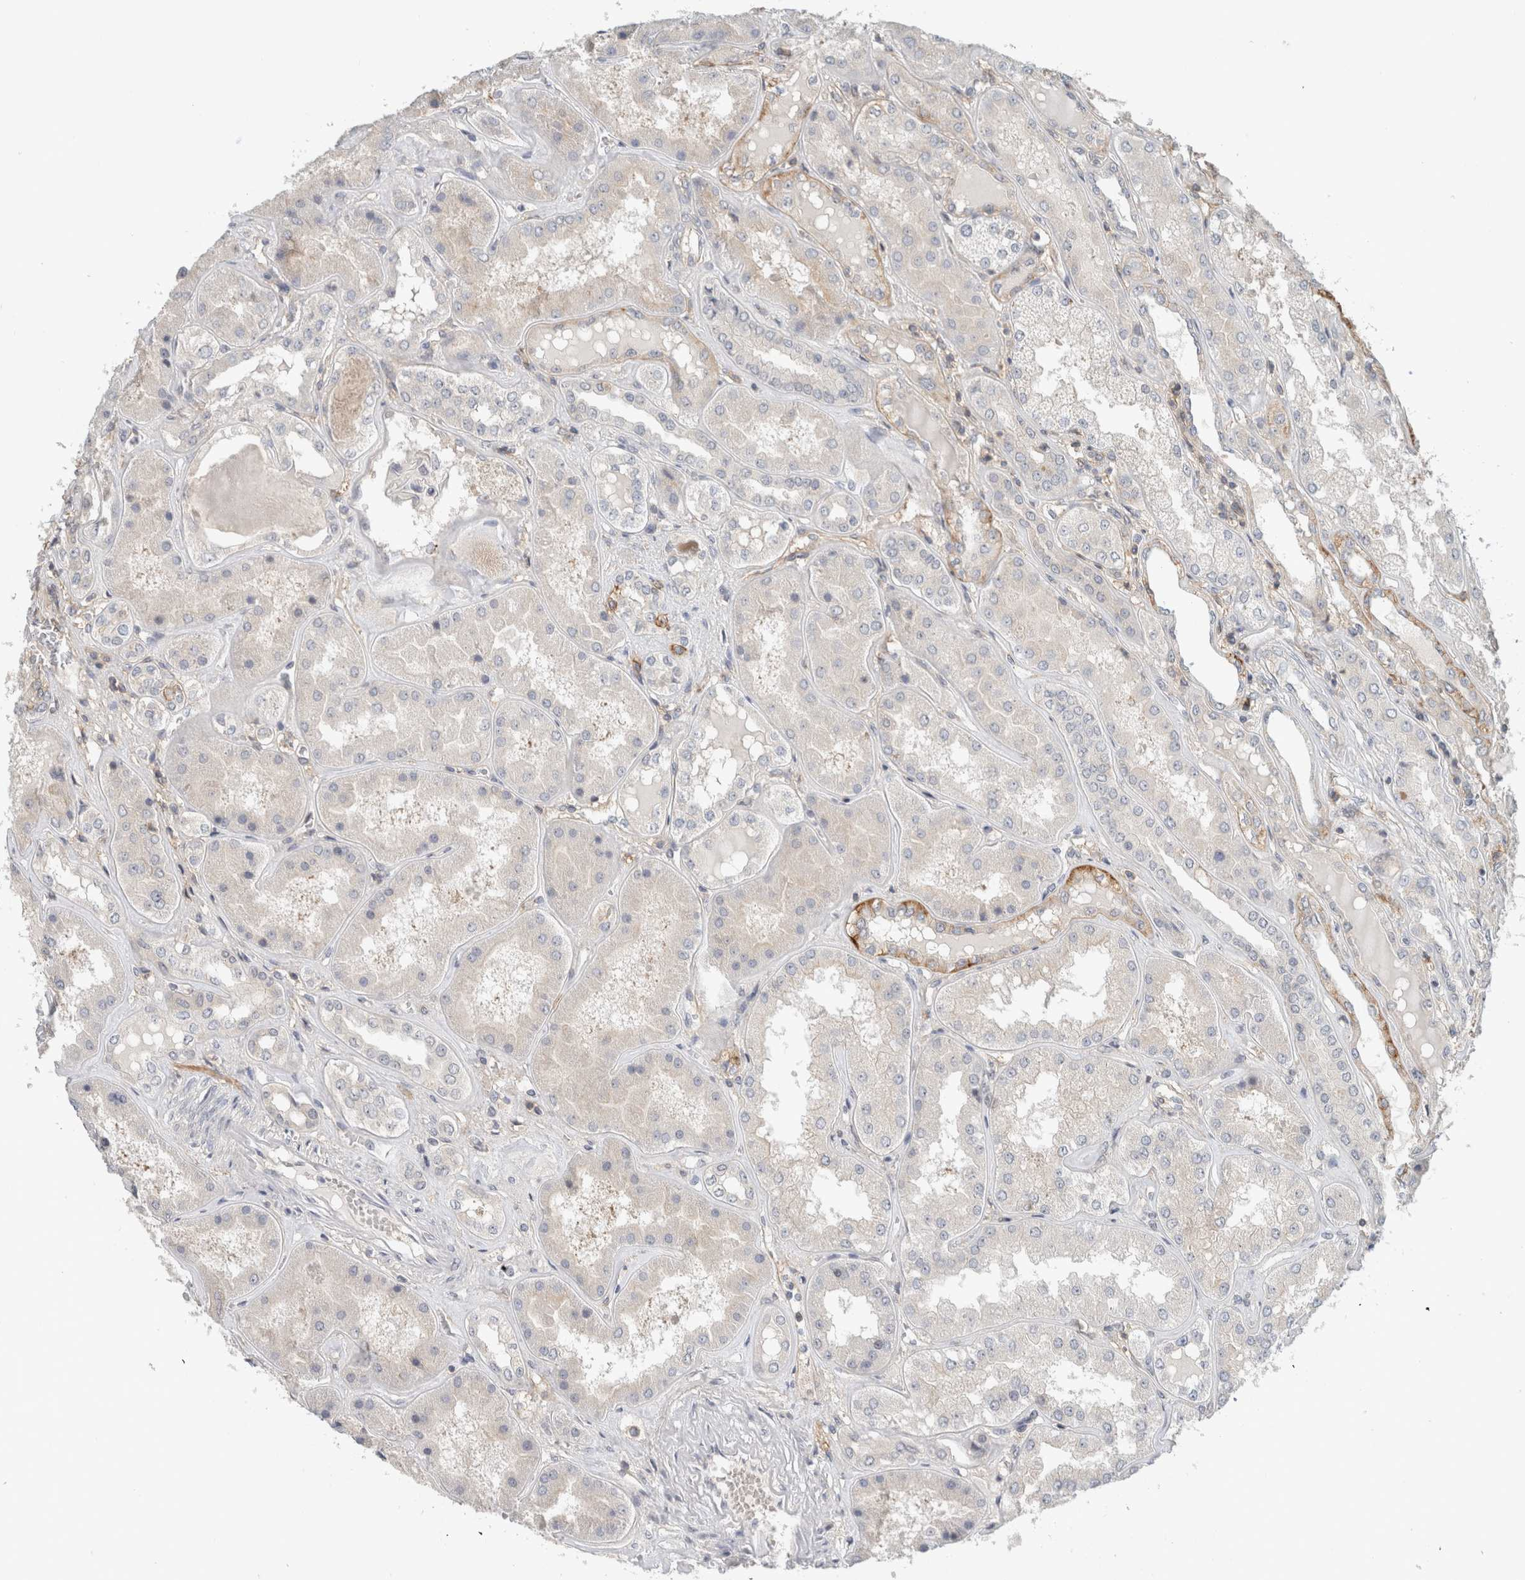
{"staining": {"intensity": "negative", "quantity": "none", "location": "none"}, "tissue": "kidney", "cell_type": "Cells in glomeruli", "image_type": "normal", "snomed": [{"axis": "morphology", "description": "Normal tissue, NOS"}, {"axis": "topography", "description": "Kidney"}], "caption": "Protein analysis of benign kidney demonstrates no significant positivity in cells in glomeruli. Nuclei are stained in blue.", "gene": "ERCC6L2", "patient": {"sex": "female", "age": 56}}